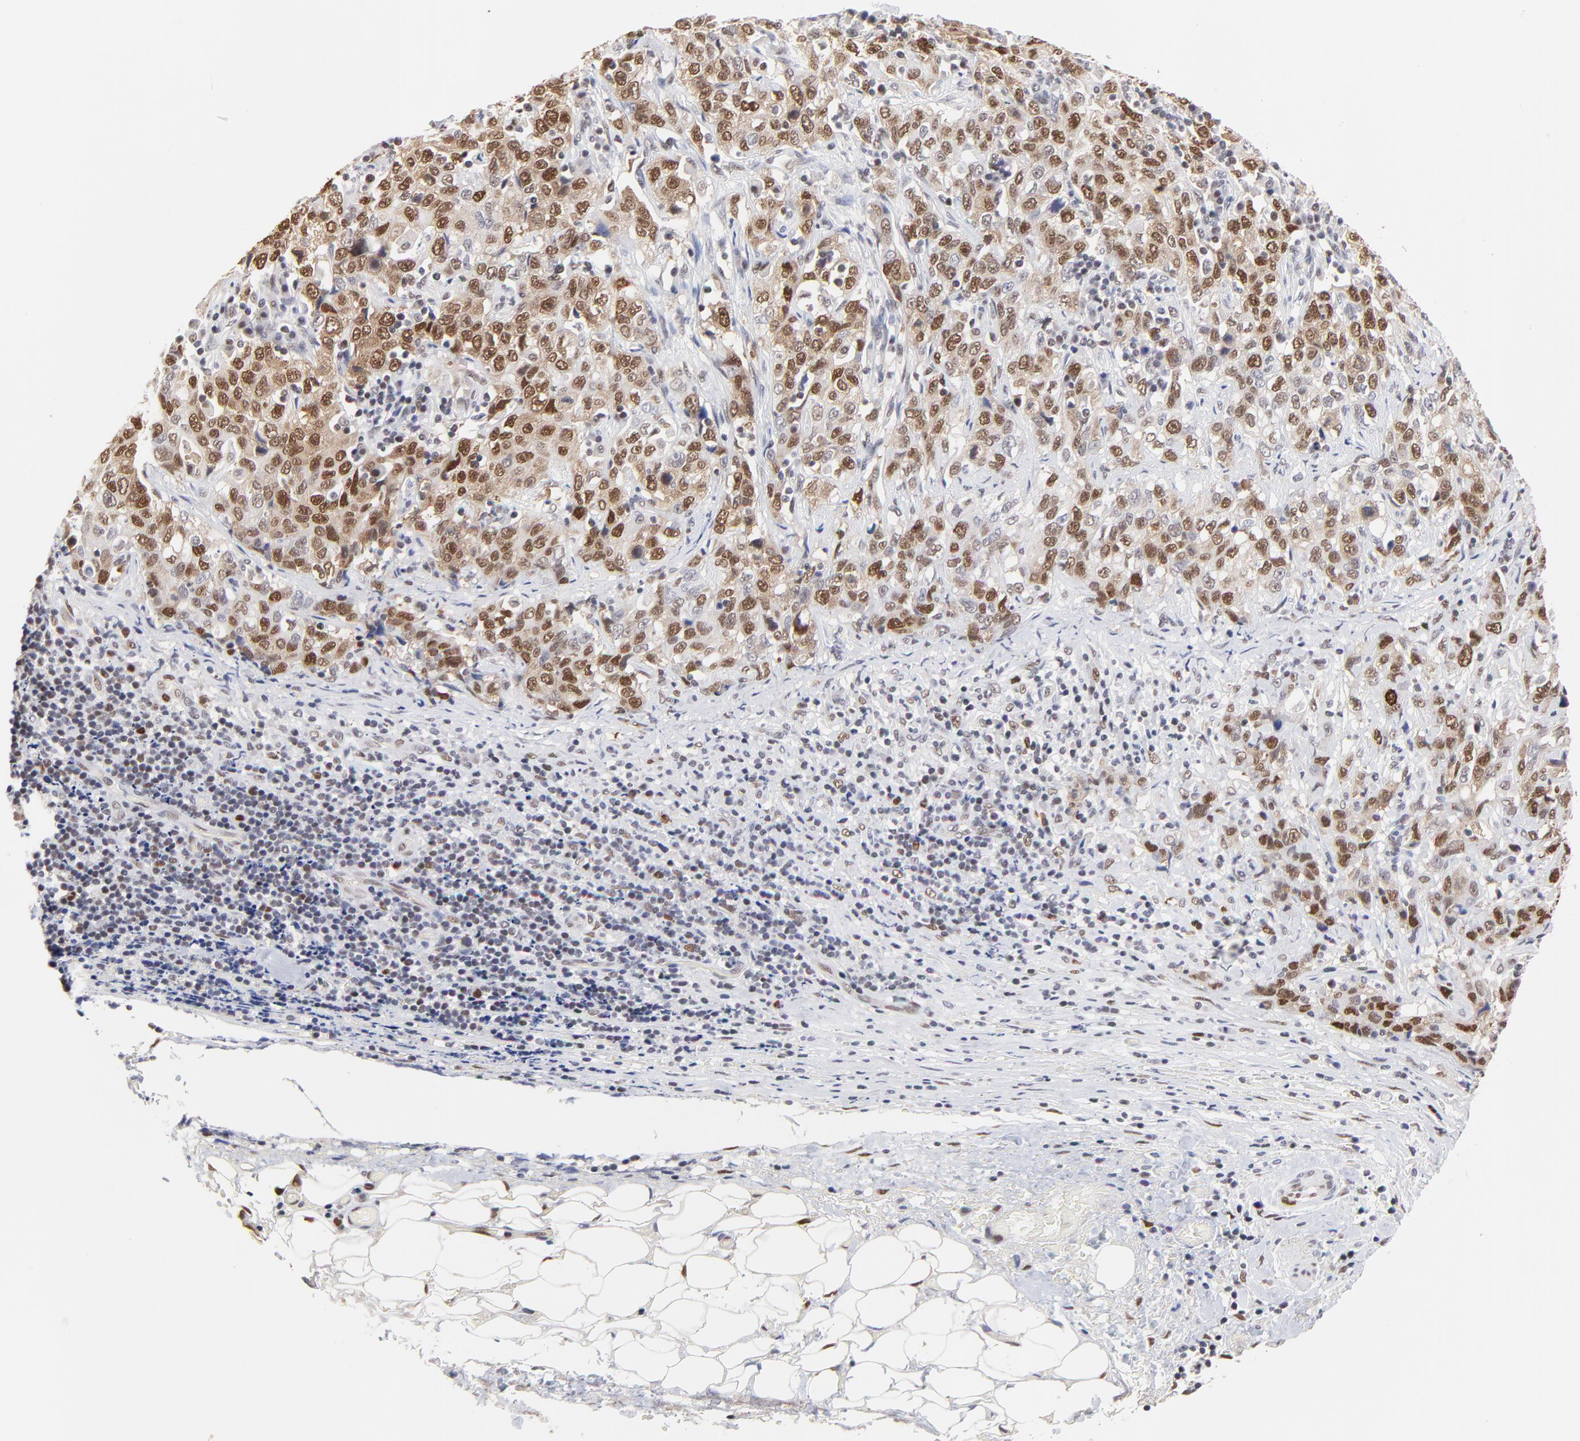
{"staining": {"intensity": "strong", "quantity": ">75%", "location": "nuclear"}, "tissue": "stomach cancer", "cell_type": "Tumor cells", "image_type": "cancer", "snomed": [{"axis": "morphology", "description": "Adenocarcinoma, NOS"}, {"axis": "topography", "description": "Stomach"}], "caption": "Stomach cancer (adenocarcinoma) was stained to show a protein in brown. There is high levels of strong nuclear staining in about >75% of tumor cells.", "gene": "OGFOD1", "patient": {"sex": "male", "age": 48}}